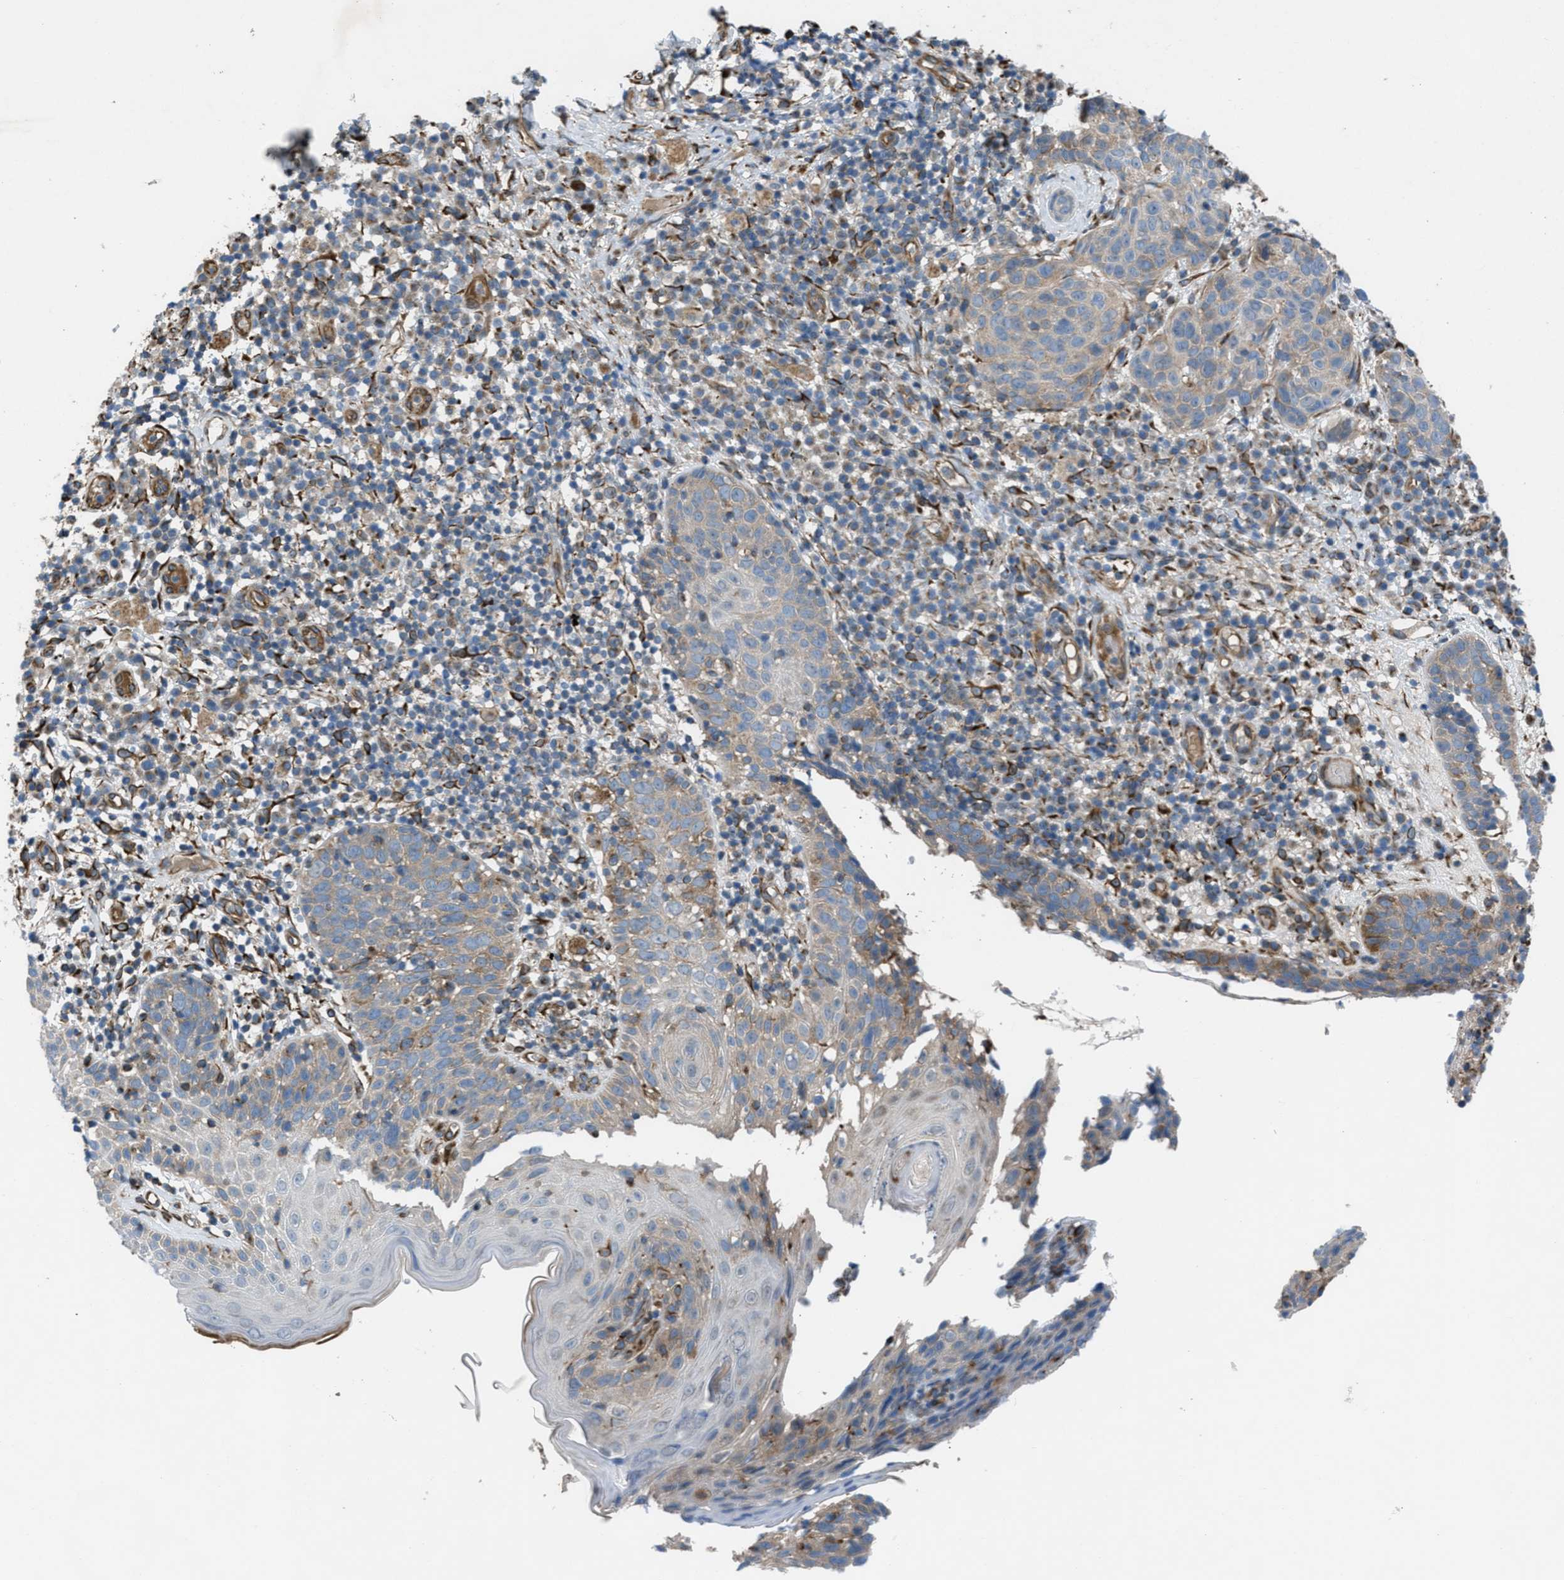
{"staining": {"intensity": "weak", "quantity": "<25%", "location": "cytoplasmic/membranous"}, "tissue": "skin cancer", "cell_type": "Tumor cells", "image_type": "cancer", "snomed": [{"axis": "morphology", "description": "Squamous cell carcinoma in situ, NOS"}, {"axis": "morphology", "description": "Squamous cell carcinoma, NOS"}, {"axis": "topography", "description": "Skin"}], "caption": "An image of human skin cancer (squamous cell carcinoma) is negative for staining in tumor cells.", "gene": "SLC6A9", "patient": {"sex": "male", "age": 93}}